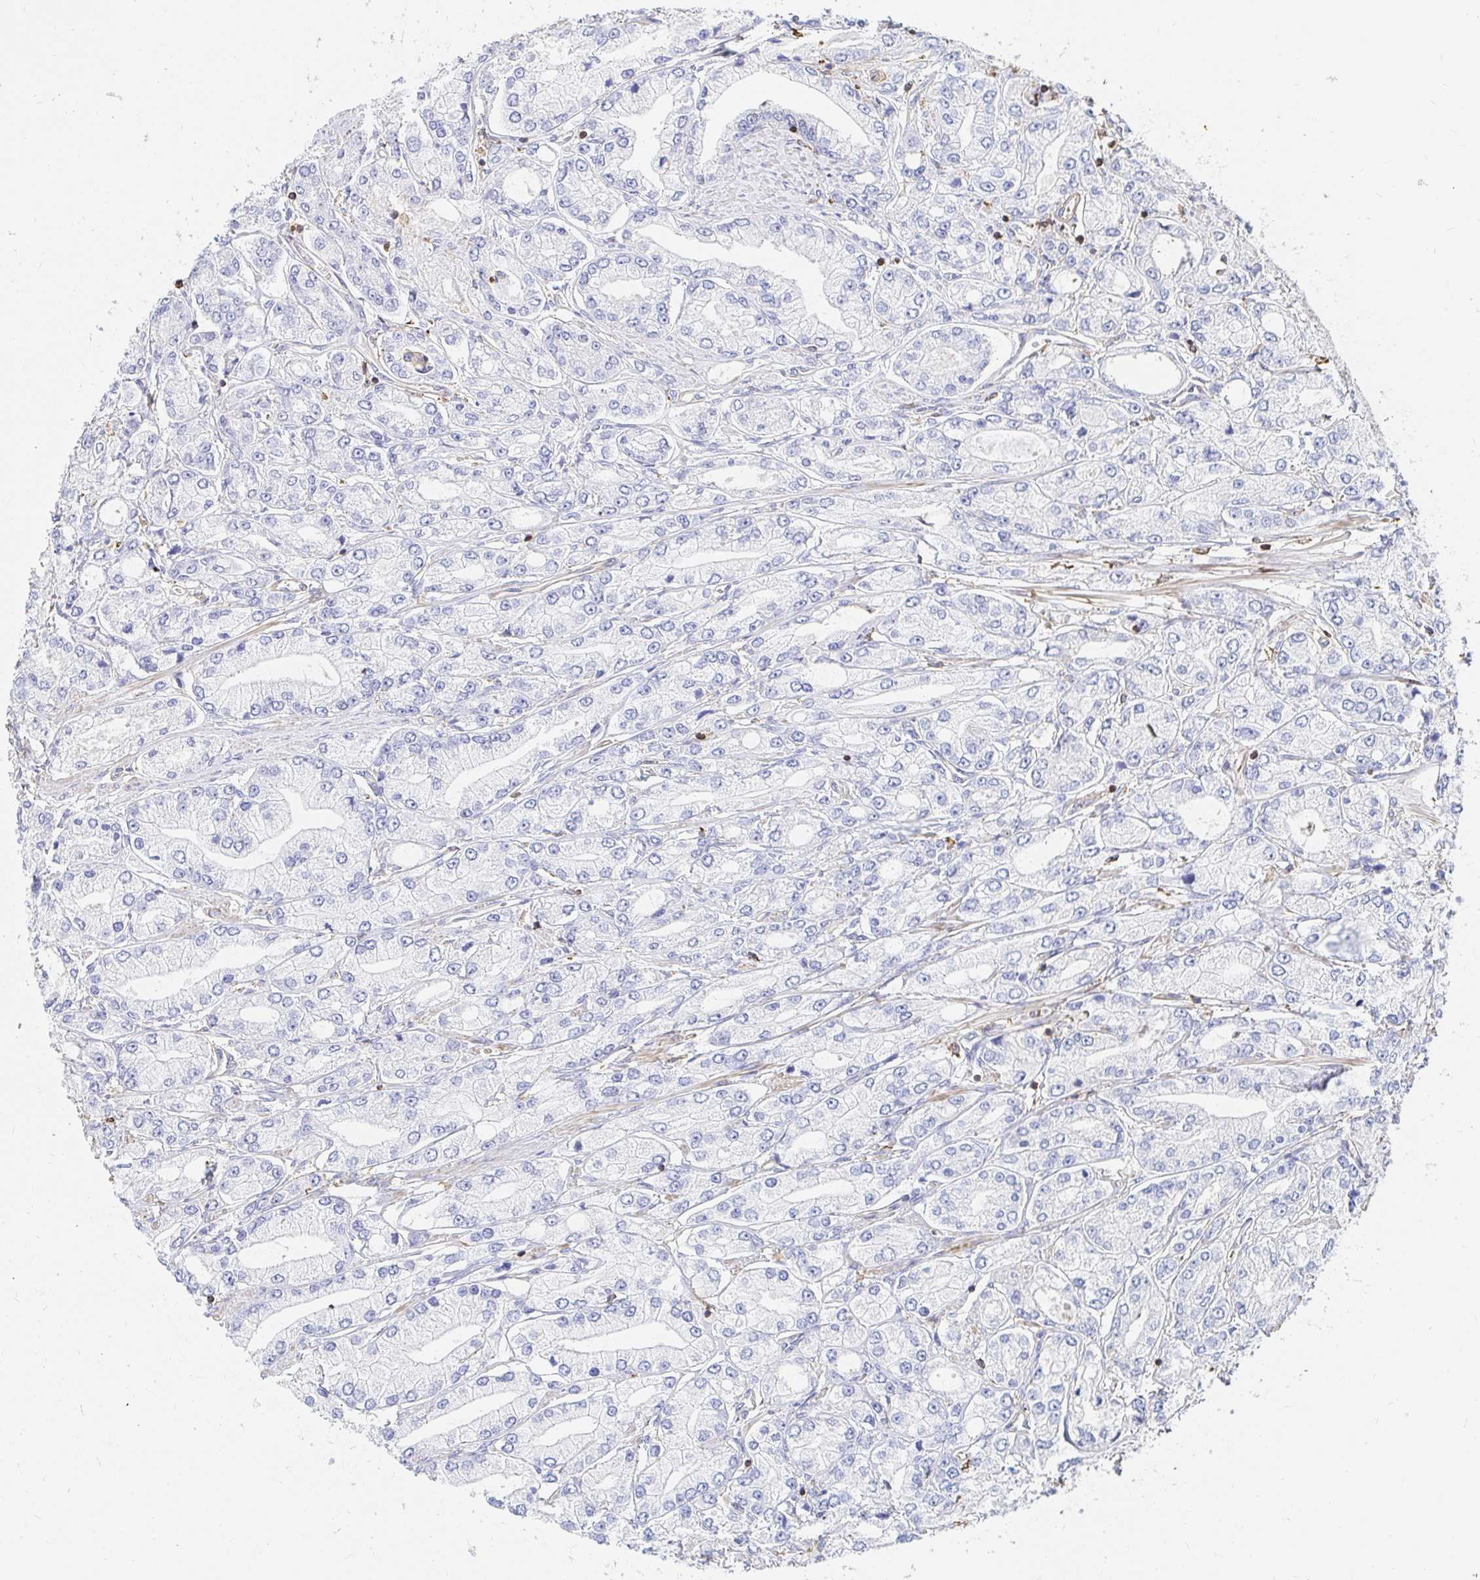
{"staining": {"intensity": "negative", "quantity": "none", "location": "none"}, "tissue": "prostate cancer", "cell_type": "Tumor cells", "image_type": "cancer", "snomed": [{"axis": "morphology", "description": "Adenocarcinoma, High grade"}, {"axis": "topography", "description": "Prostate"}], "caption": "Immunohistochemical staining of human prostate cancer shows no significant positivity in tumor cells.", "gene": "PTPN14", "patient": {"sex": "male", "age": 66}}